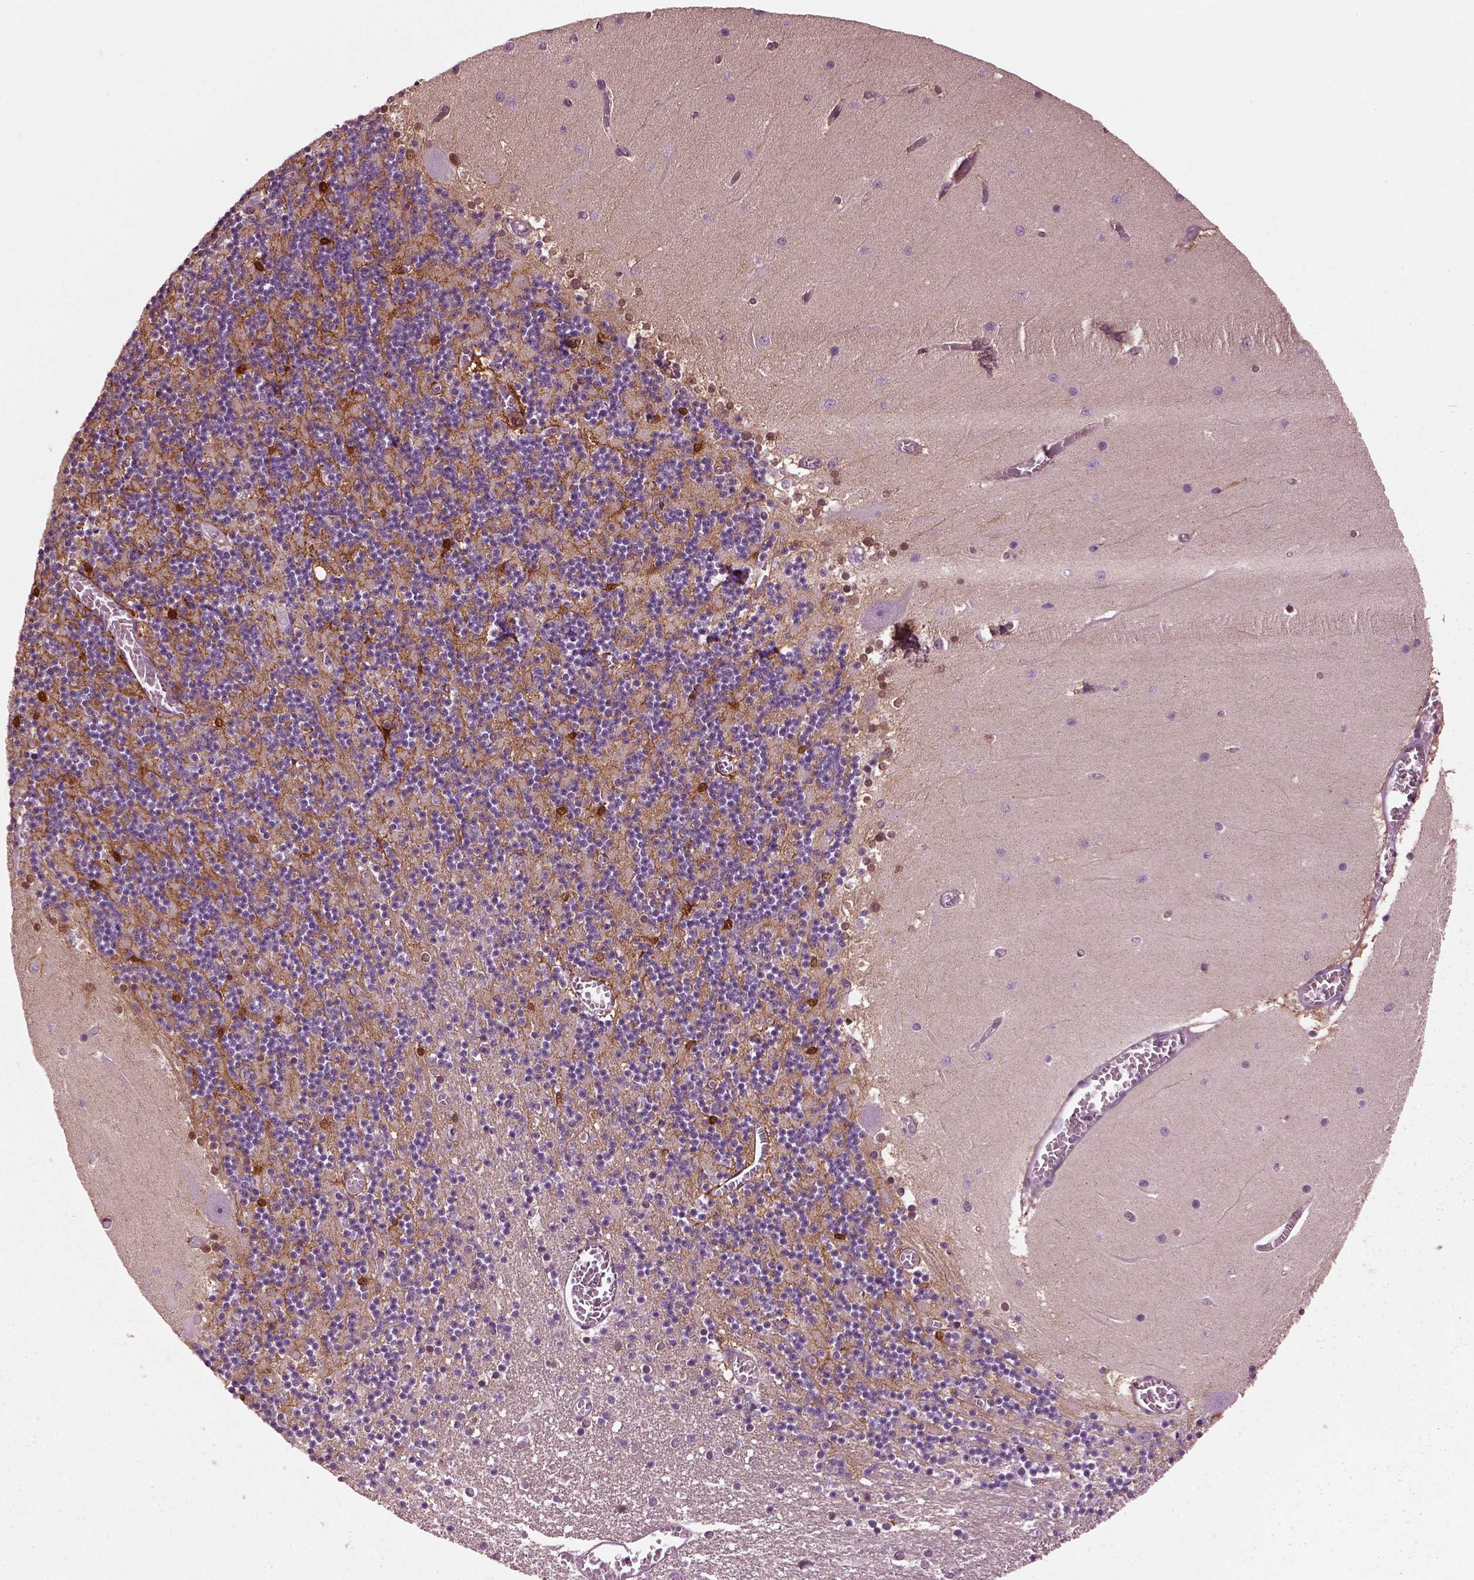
{"staining": {"intensity": "strong", "quantity": "<25%", "location": "cytoplasmic/membranous,nuclear"}, "tissue": "cerebellum", "cell_type": "Cells in granular layer", "image_type": "normal", "snomed": [{"axis": "morphology", "description": "Normal tissue, NOS"}, {"axis": "topography", "description": "Cerebellum"}], "caption": "Protein expression analysis of benign human cerebellum reveals strong cytoplasmic/membranous,nuclear positivity in approximately <25% of cells in granular layer.", "gene": "GDF11", "patient": {"sex": "female", "age": 28}}